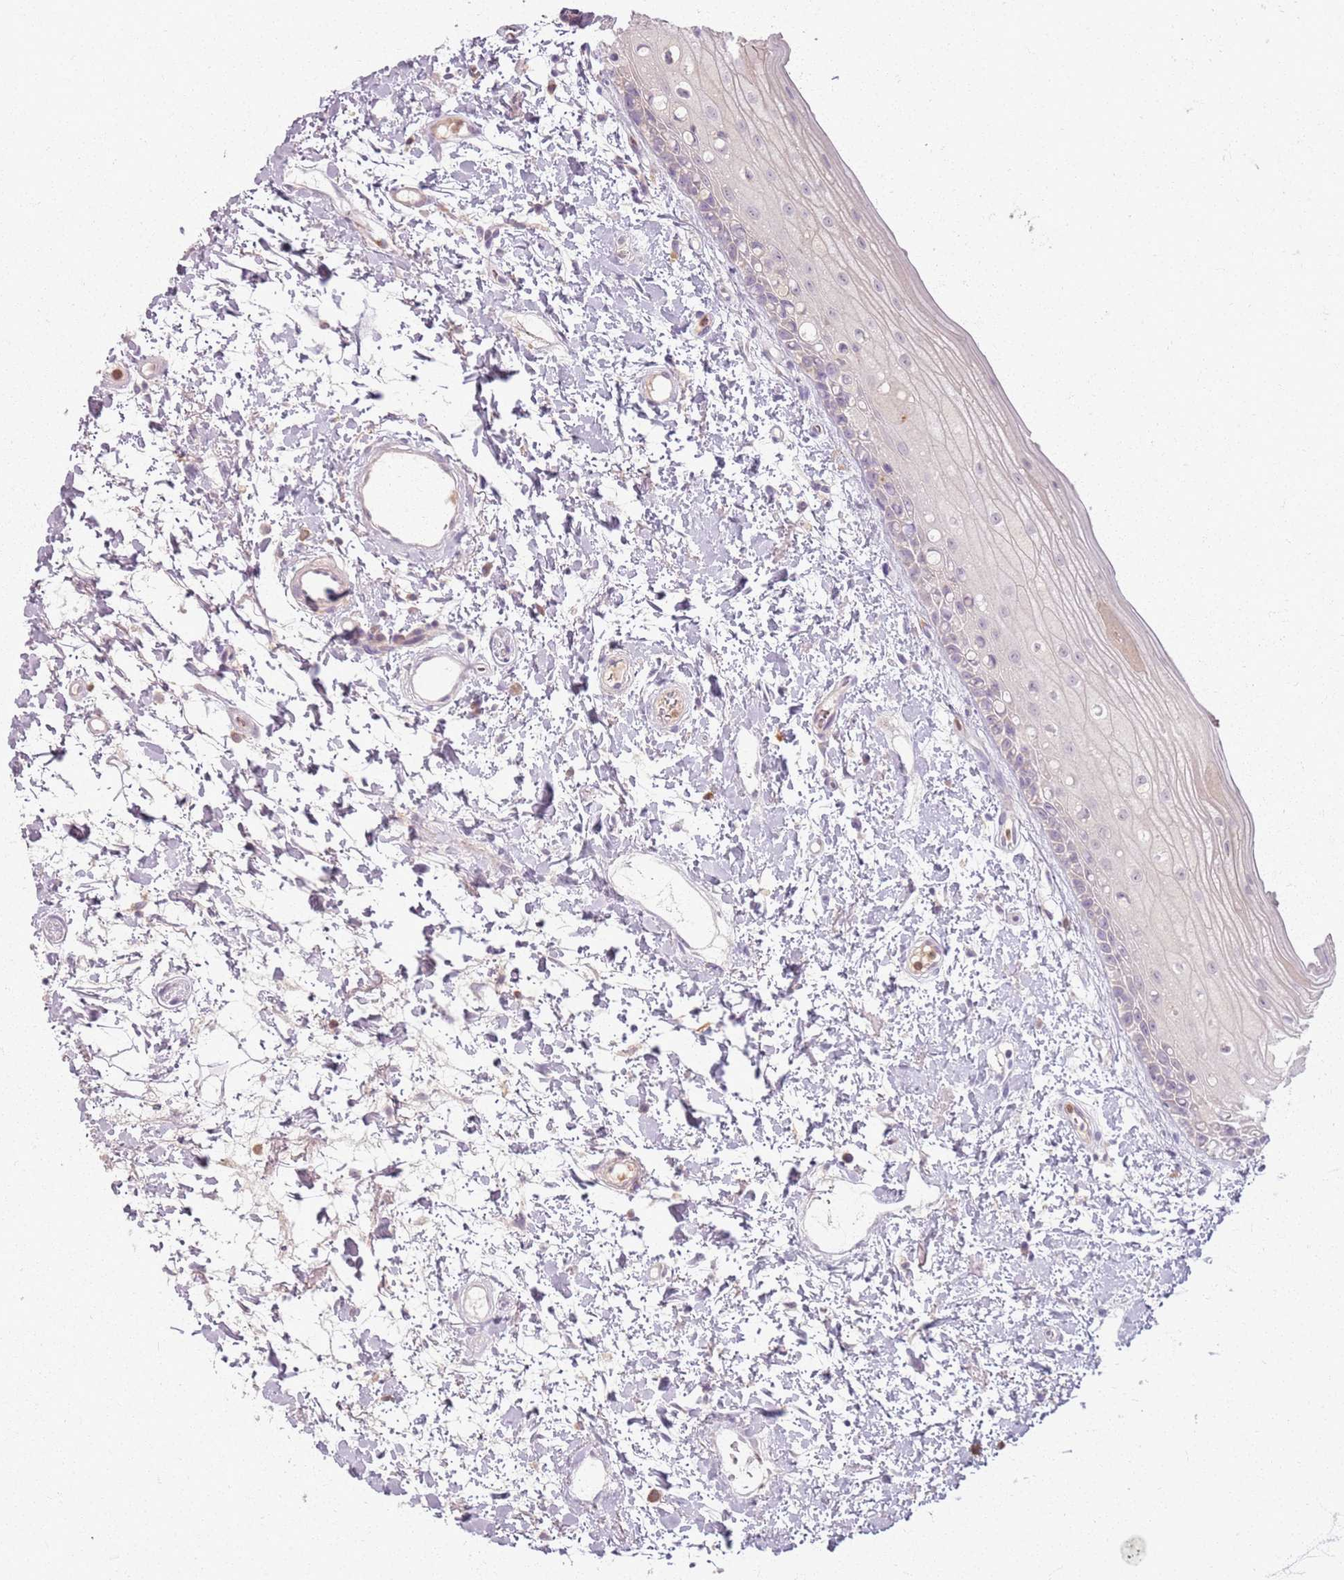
{"staining": {"intensity": "negative", "quantity": "none", "location": "none"}, "tissue": "oral mucosa", "cell_type": "Squamous epithelial cells", "image_type": "normal", "snomed": [{"axis": "morphology", "description": "Normal tissue, NOS"}, {"axis": "topography", "description": "Oral tissue"}], "caption": "DAB immunohistochemical staining of unremarkable oral mucosa displays no significant positivity in squamous epithelial cells.", "gene": "ZDHHC2", "patient": {"sex": "female", "age": 76}}